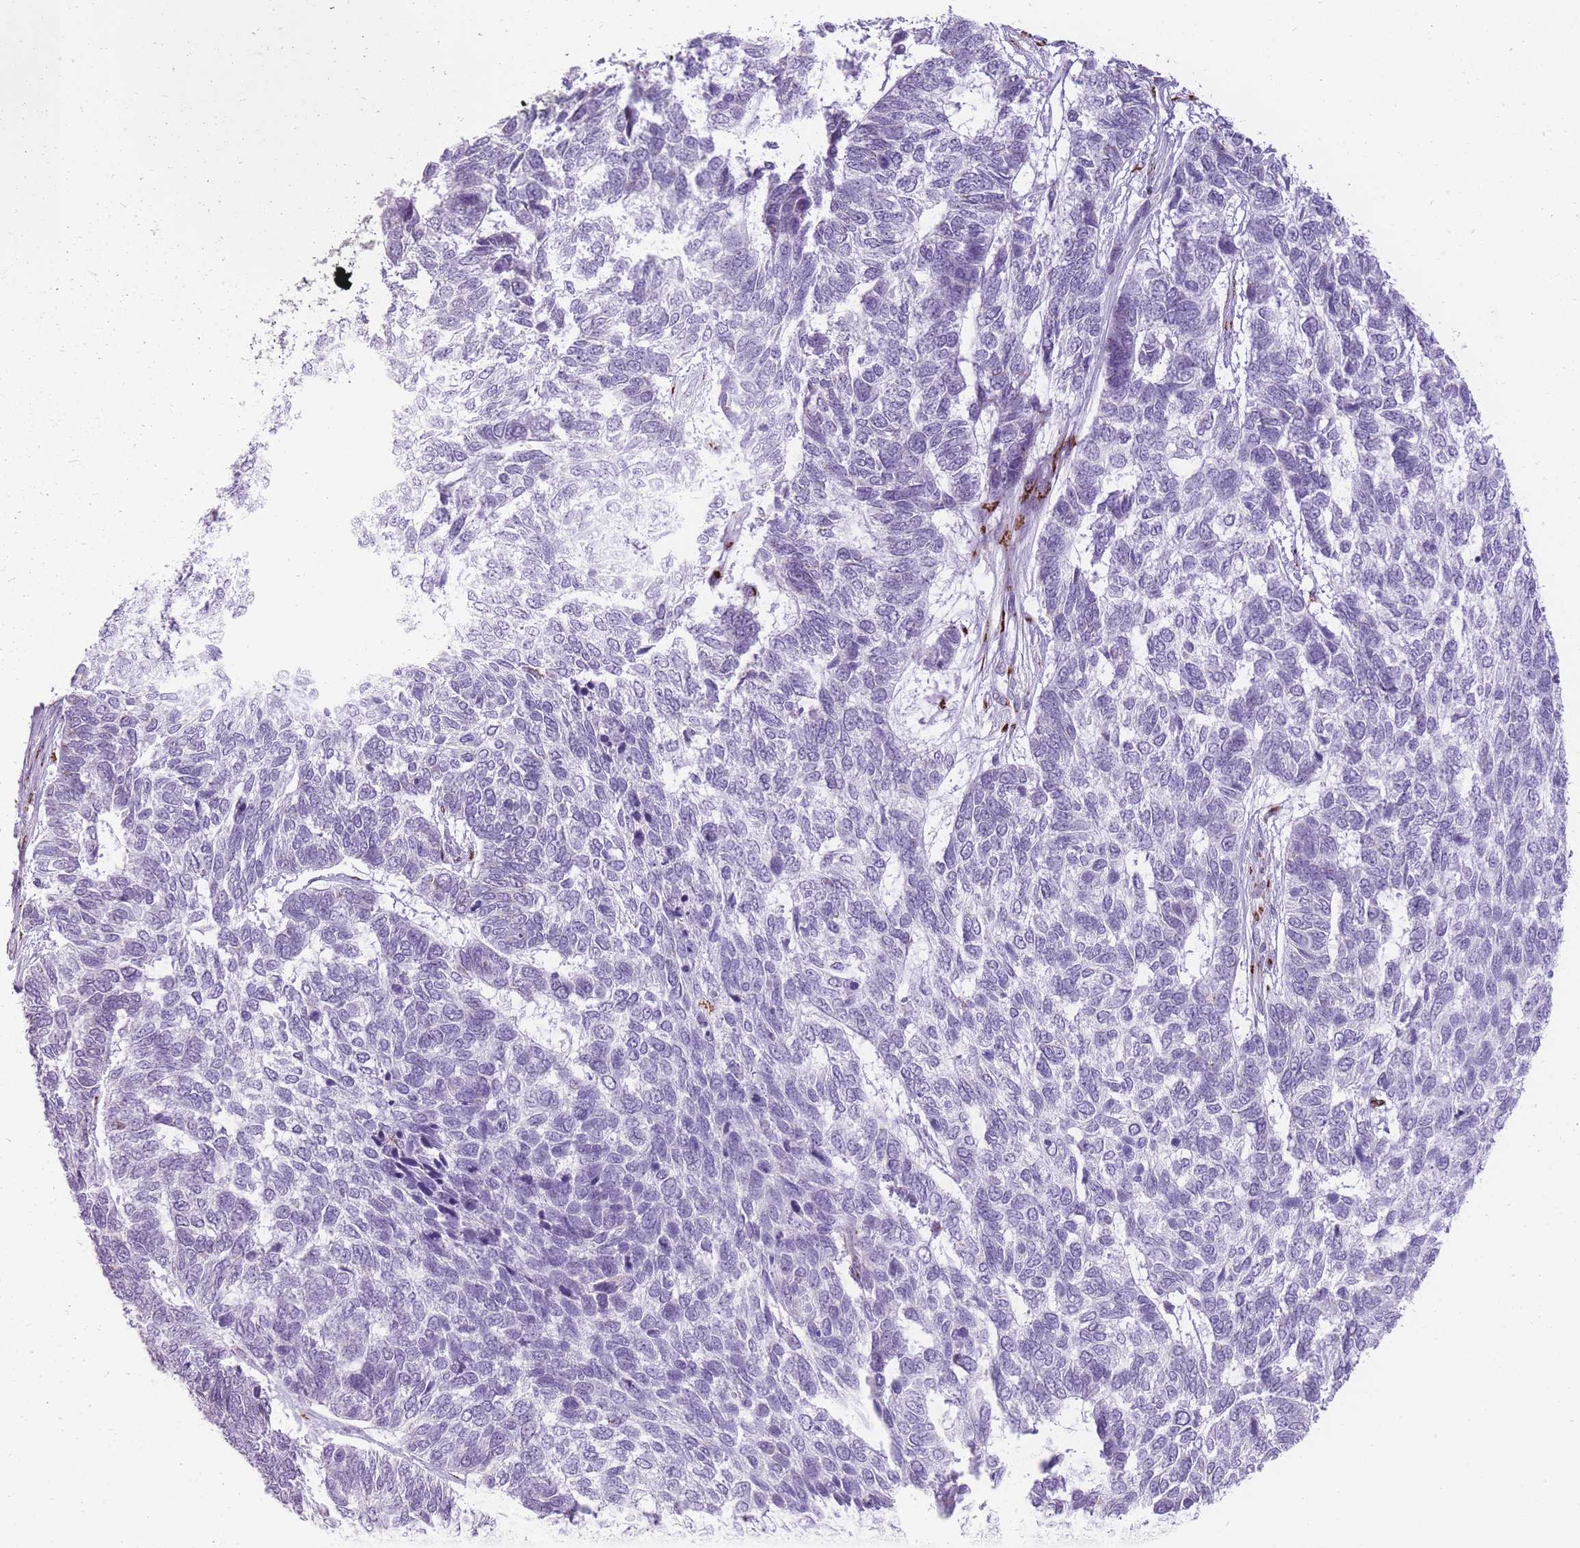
{"staining": {"intensity": "negative", "quantity": "none", "location": "none"}, "tissue": "skin cancer", "cell_type": "Tumor cells", "image_type": "cancer", "snomed": [{"axis": "morphology", "description": "Basal cell carcinoma"}, {"axis": "topography", "description": "Skin"}], "caption": "A high-resolution histopathology image shows IHC staining of skin cancer (basal cell carcinoma), which demonstrates no significant expression in tumor cells.", "gene": "B4GALT2", "patient": {"sex": "female", "age": 65}}